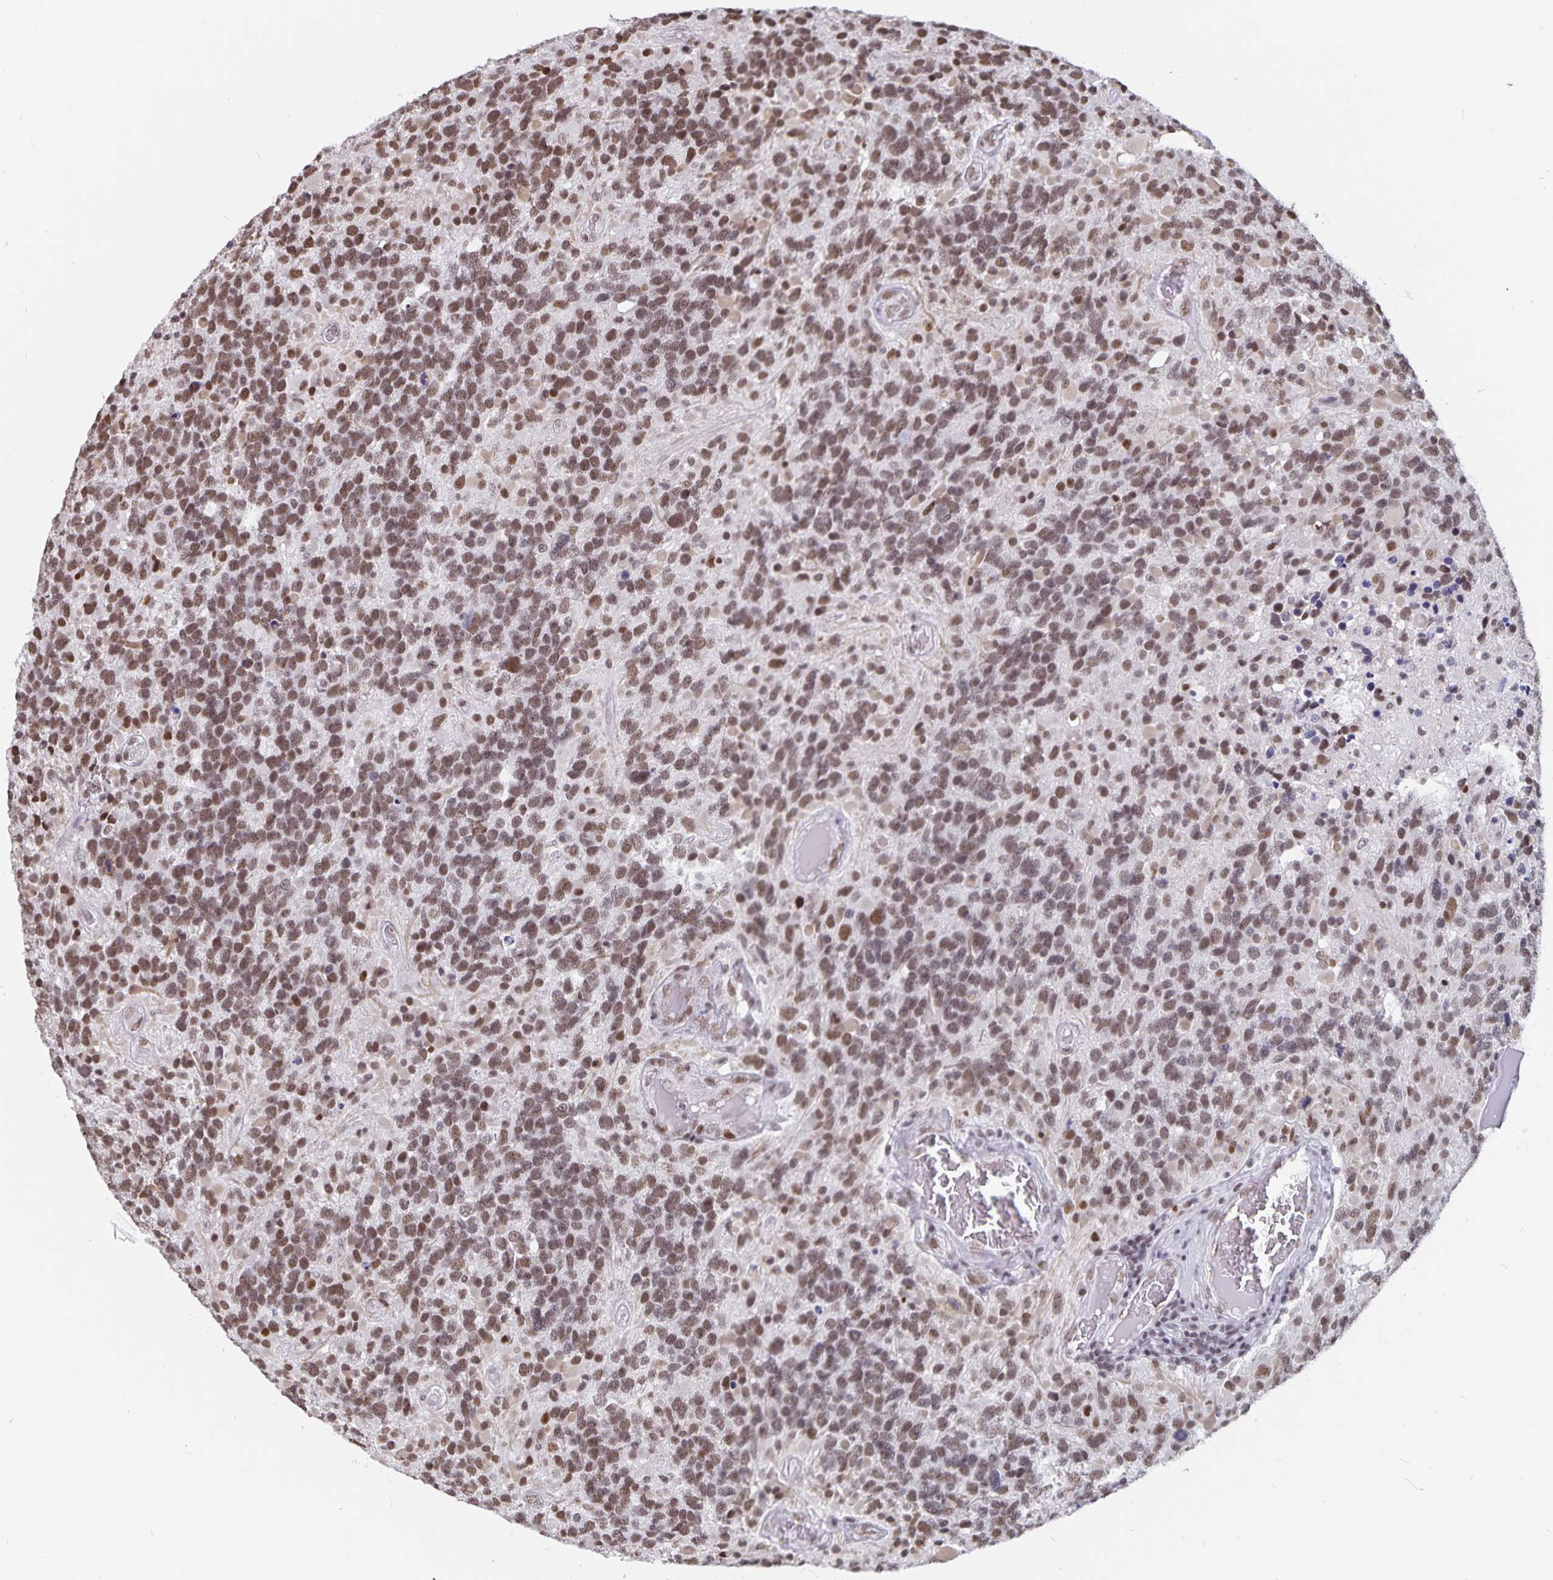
{"staining": {"intensity": "moderate", "quantity": ">75%", "location": "nuclear"}, "tissue": "glioma", "cell_type": "Tumor cells", "image_type": "cancer", "snomed": [{"axis": "morphology", "description": "Glioma, malignant, High grade"}, {"axis": "topography", "description": "Brain"}], "caption": "Moderate nuclear staining for a protein is seen in about >75% of tumor cells of malignant high-grade glioma using immunohistochemistry (IHC).", "gene": "PBX2", "patient": {"sex": "female", "age": 40}}